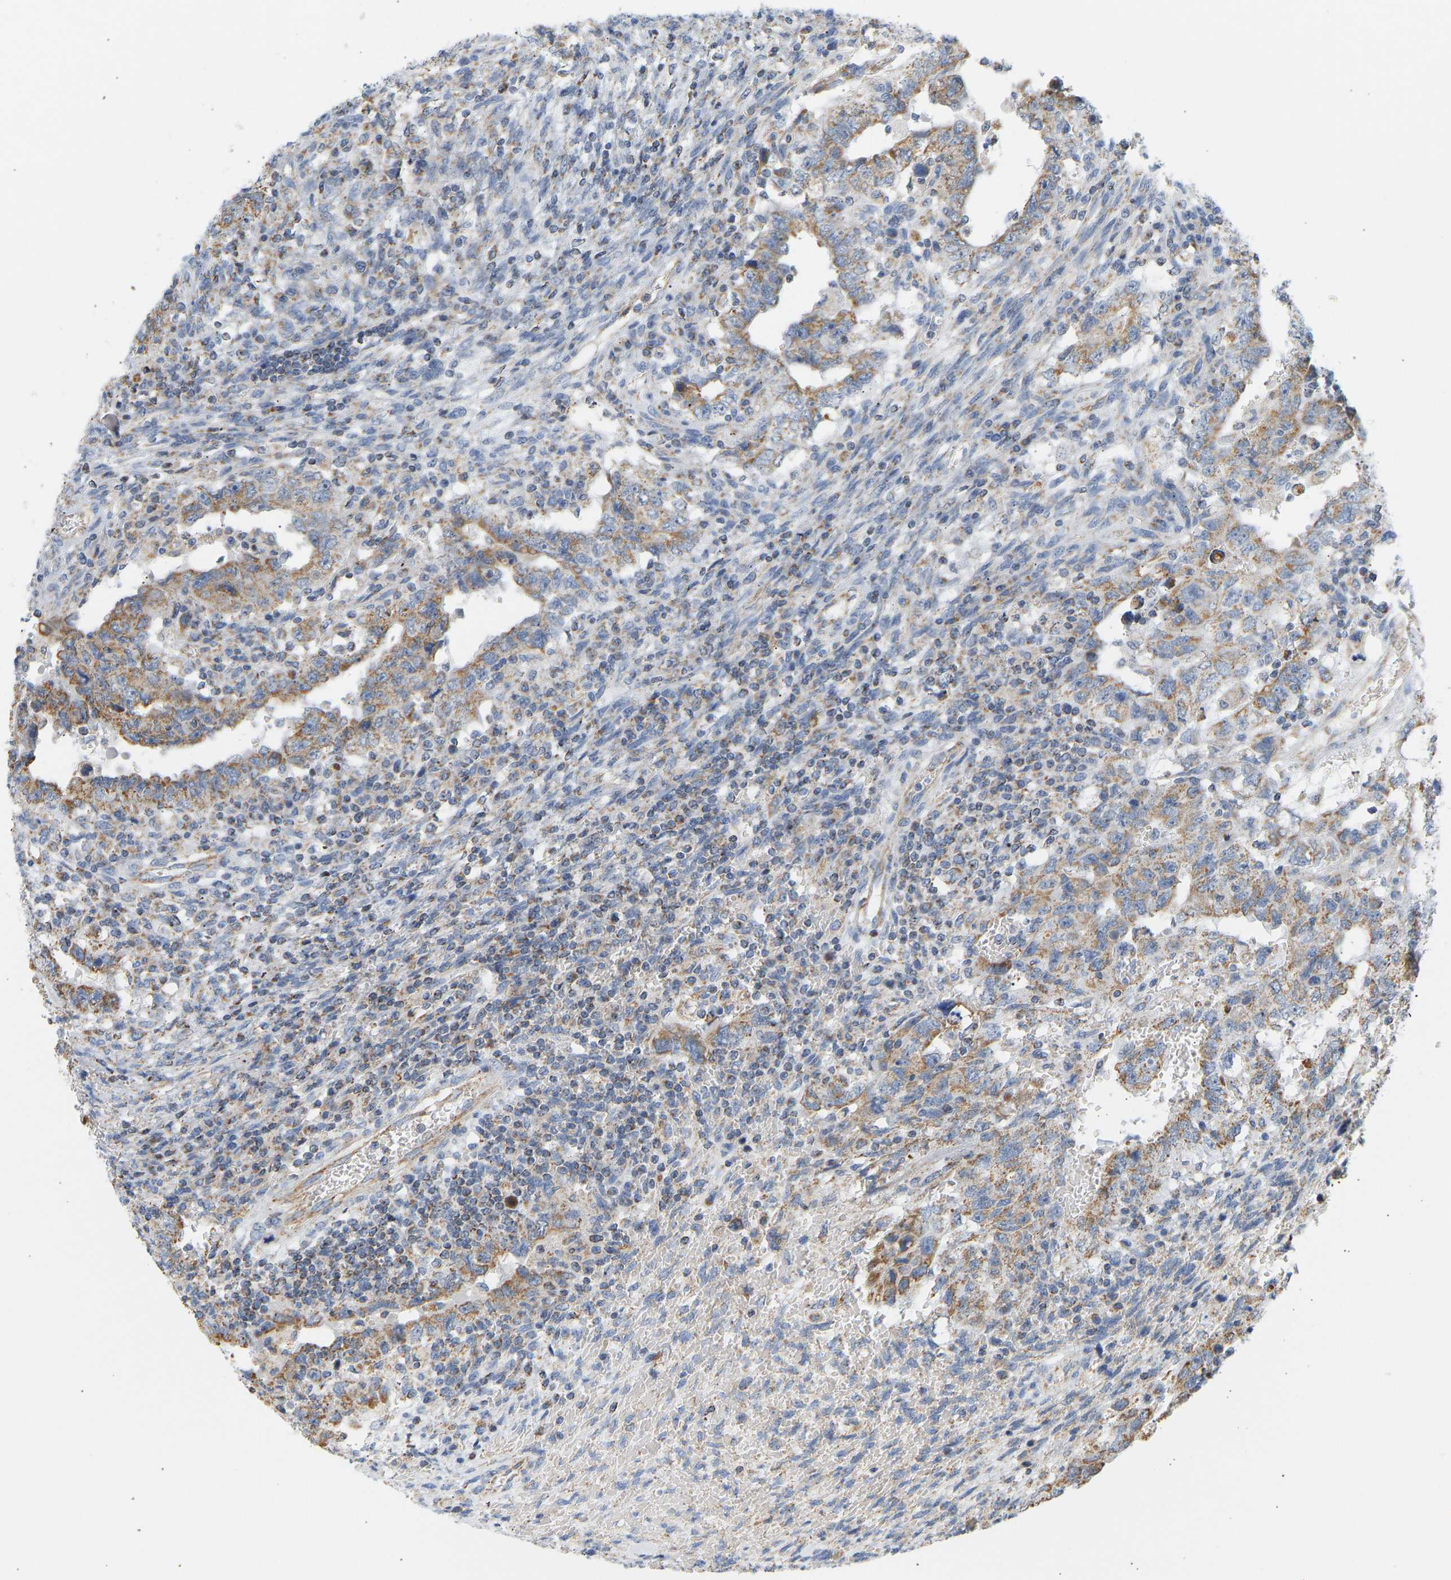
{"staining": {"intensity": "moderate", "quantity": "25%-75%", "location": "cytoplasmic/membranous"}, "tissue": "testis cancer", "cell_type": "Tumor cells", "image_type": "cancer", "snomed": [{"axis": "morphology", "description": "Carcinoma, Embryonal, NOS"}, {"axis": "topography", "description": "Testis"}], "caption": "IHC of testis embryonal carcinoma demonstrates medium levels of moderate cytoplasmic/membranous staining in approximately 25%-75% of tumor cells.", "gene": "GRPEL2", "patient": {"sex": "male", "age": 26}}